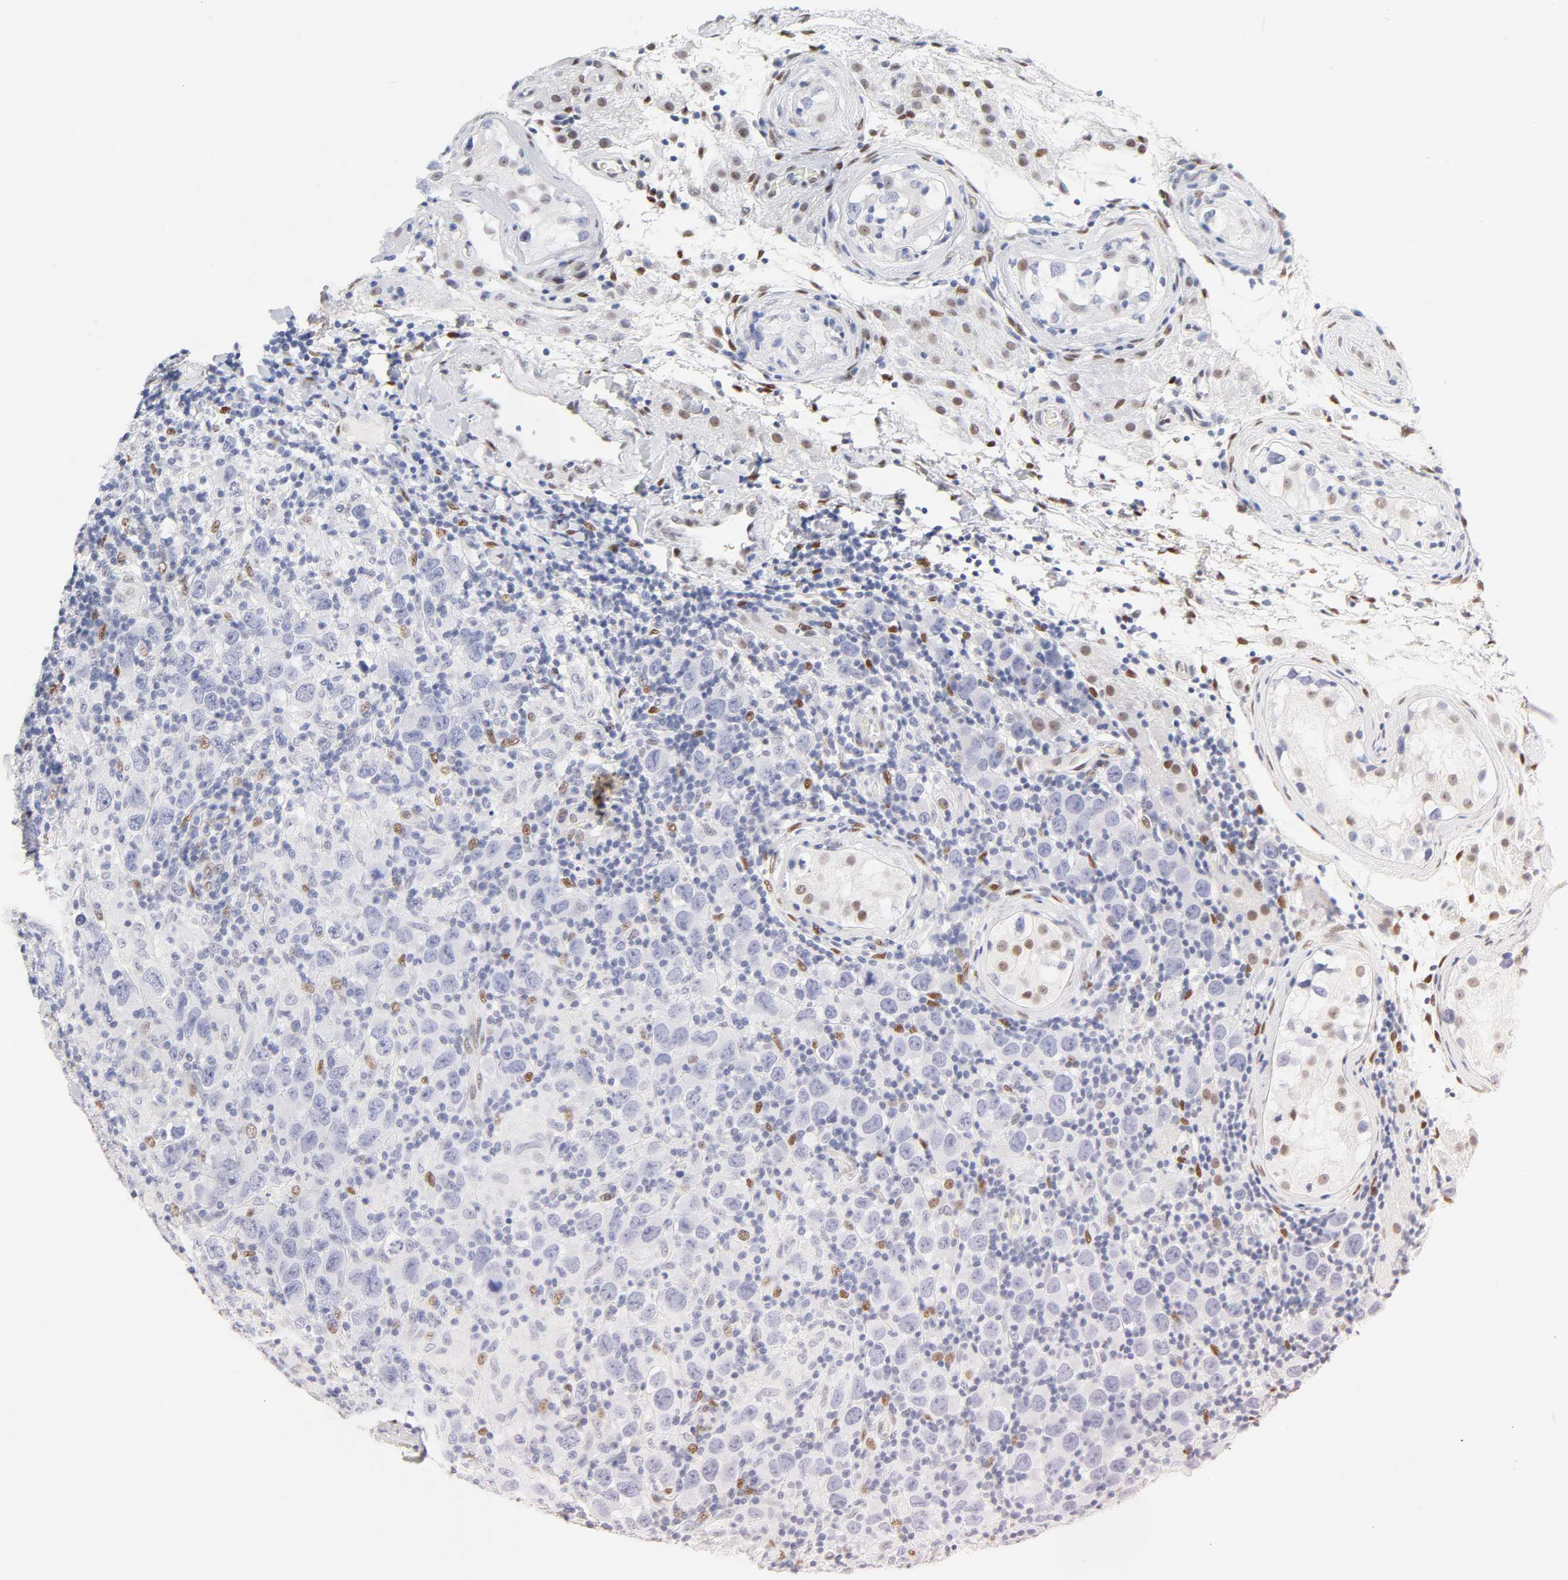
{"staining": {"intensity": "negative", "quantity": "none", "location": "none"}, "tissue": "testis cancer", "cell_type": "Tumor cells", "image_type": "cancer", "snomed": [{"axis": "morphology", "description": "Carcinoma, Embryonal, NOS"}, {"axis": "topography", "description": "Testis"}], "caption": "IHC of testis cancer reveals no staining in tumor cells.", "gene": "NFIC", "patient": {"sex": "male", "age": 21}}